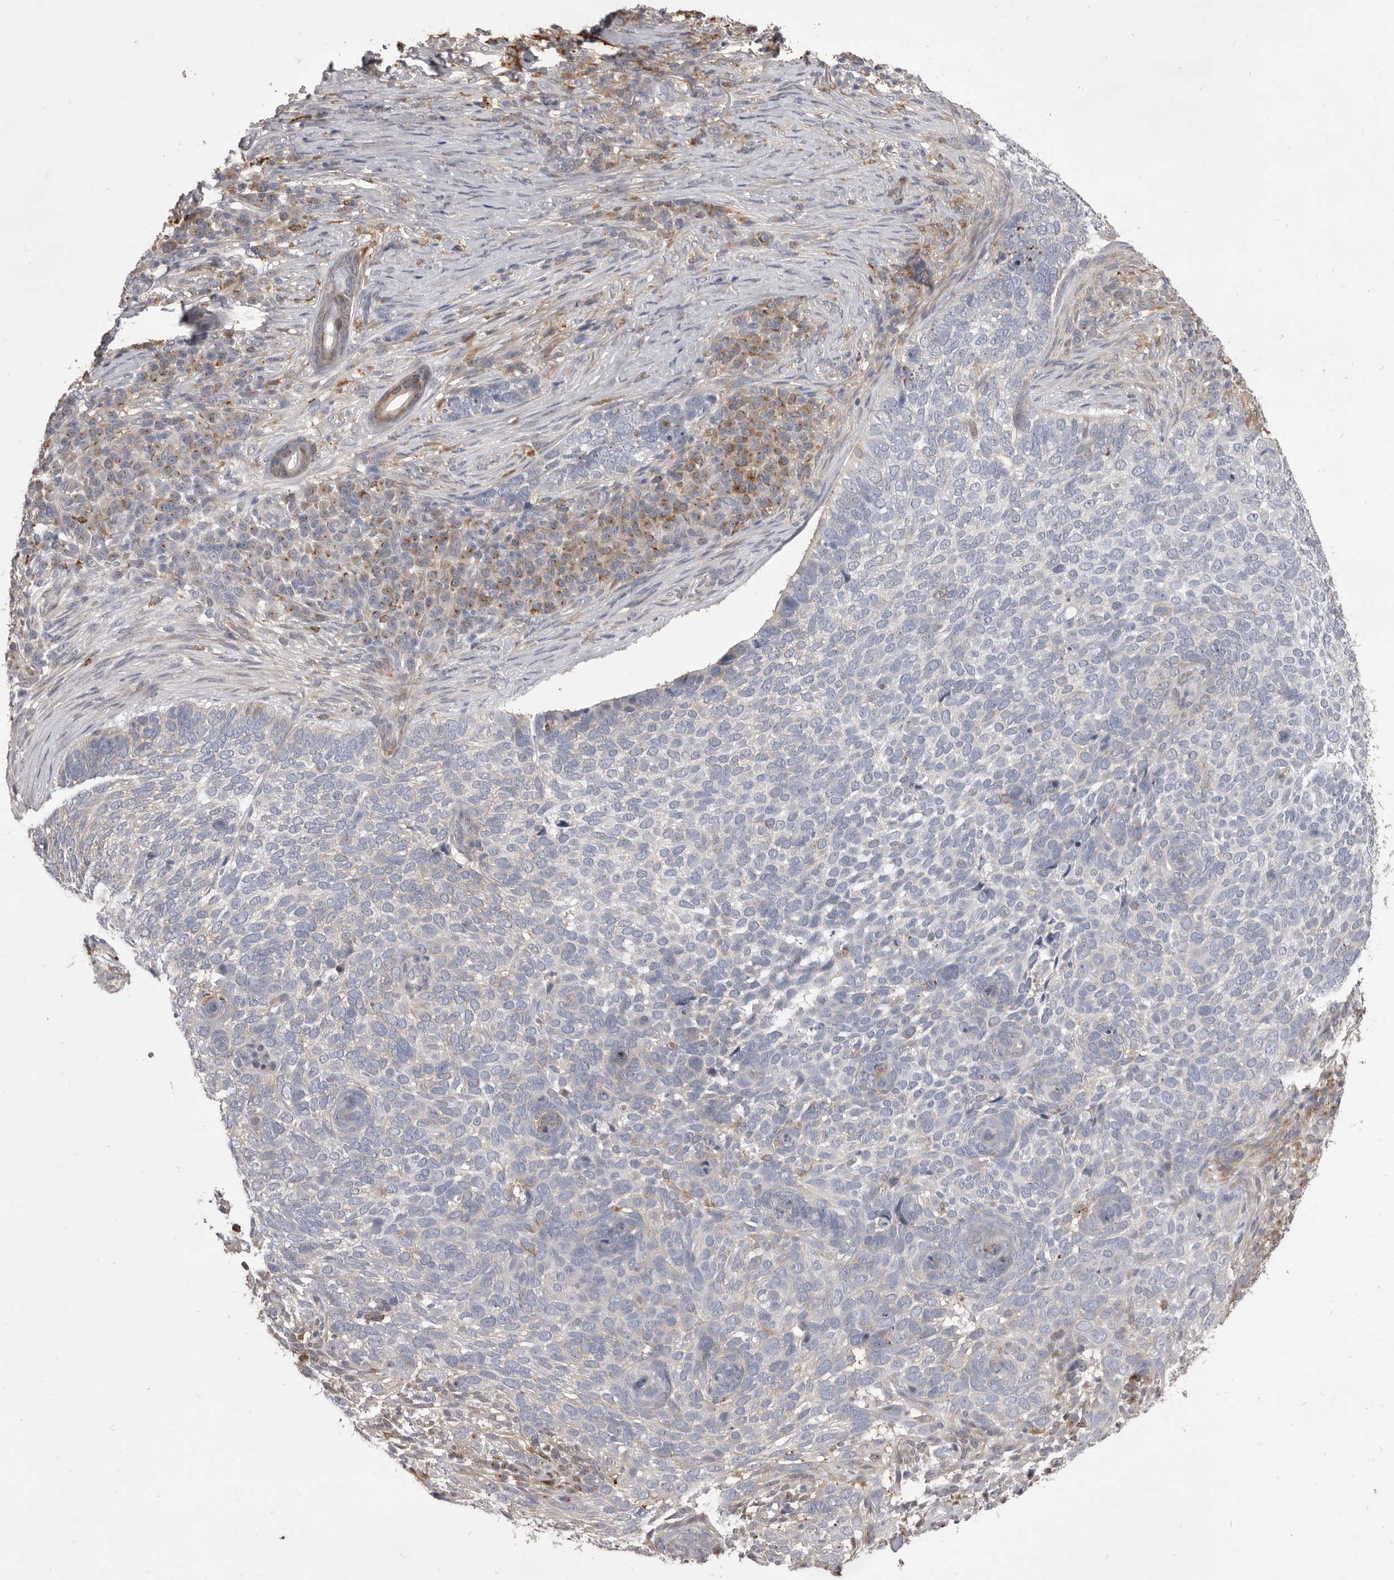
{"staining": {"intensity": "negative", "quantity": "none", "location": "none"}, "tissue": "skin cancer", "cell_type": "Tumor cells", "image_type": "cancer", "snomed": [{"axis": "morphology", "description": "Basal cell carcinoma"}, {"axis": "topography", "description": "Skin"}], "caption": "An image of human skin cancer (basal cell carcinoma) is negative for staining in tumor cells.", "gene": "VPS45", "patient": {"sex": "female", "age": 64}}